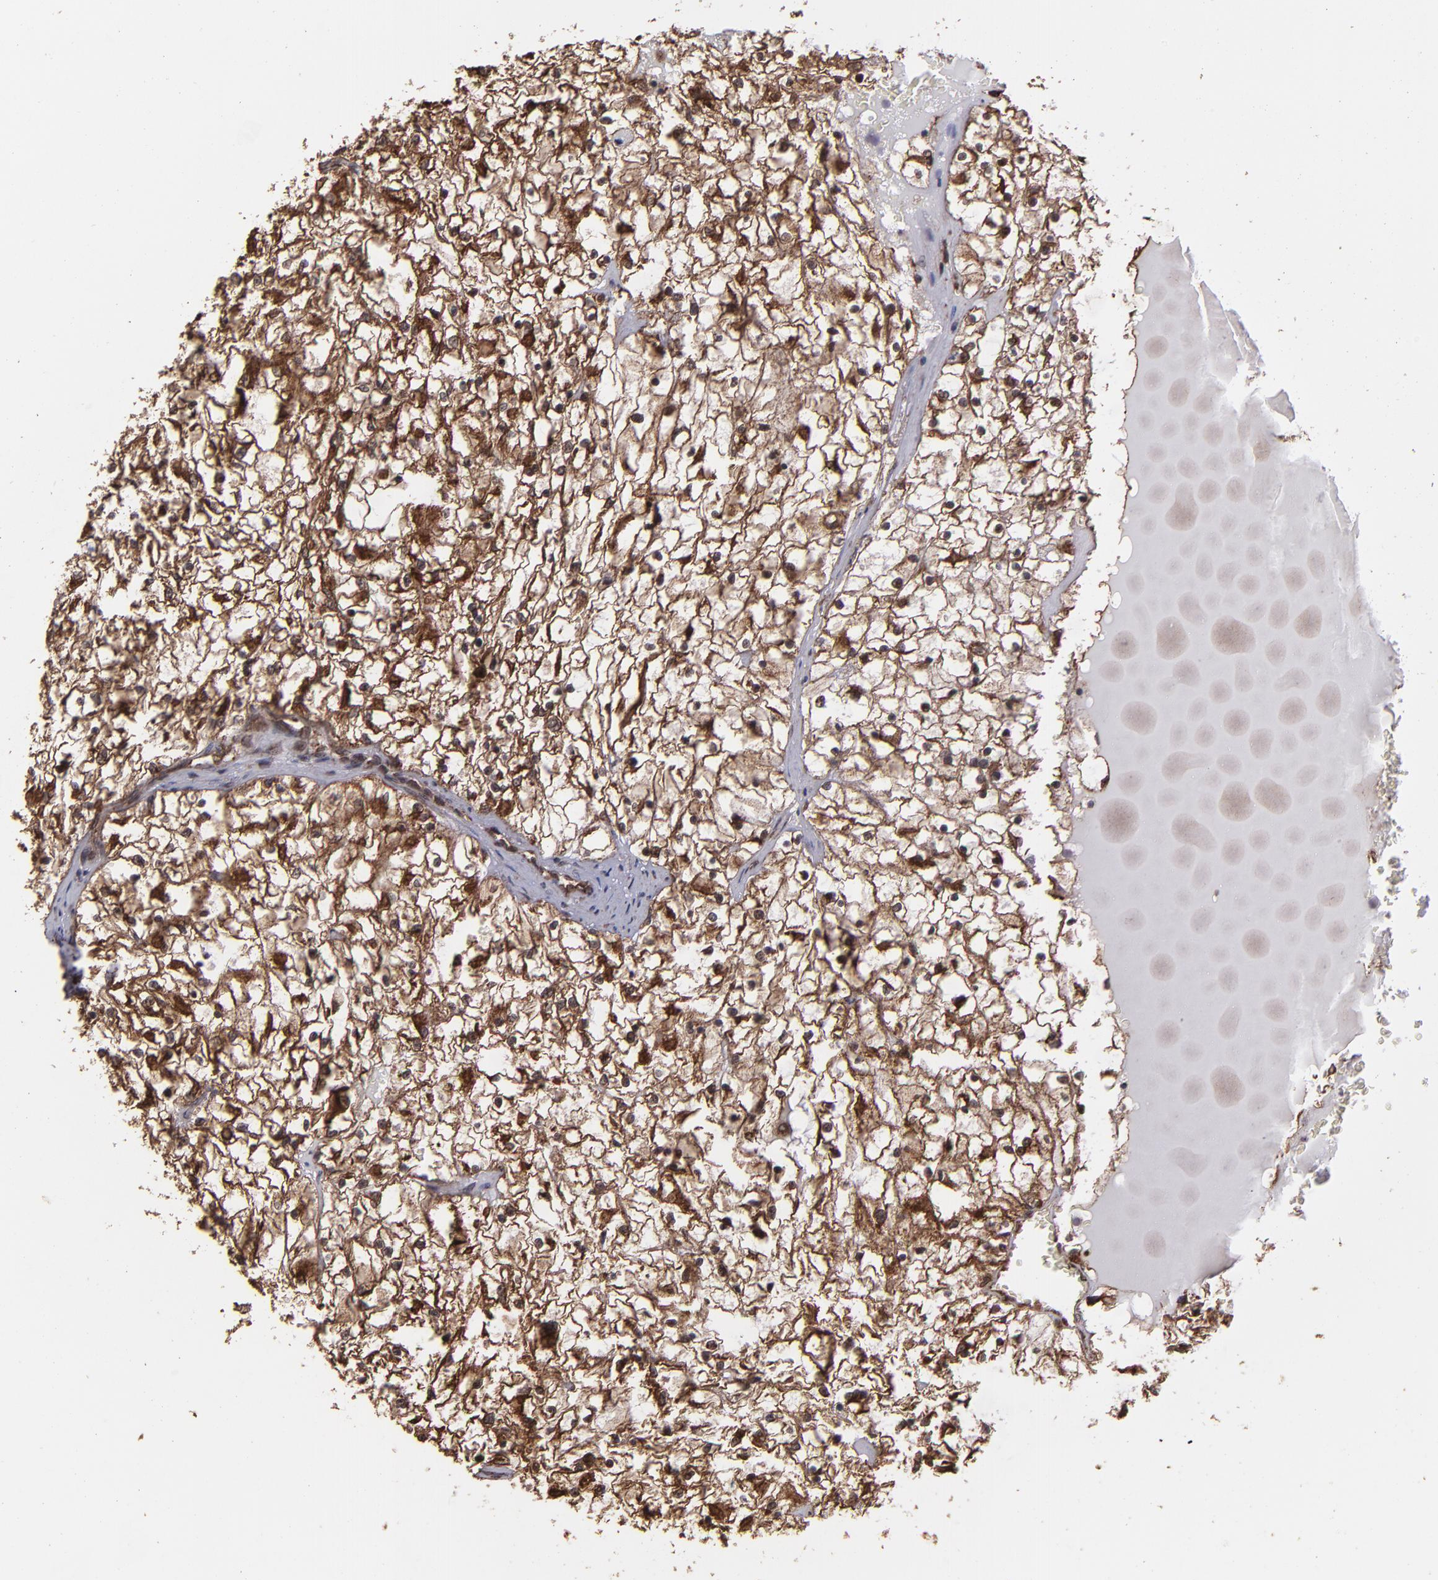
{"staining": {"intensity": "strong", "quantity": ">75%", "location": "cytoplasmic/membranous,nuclear"}, "tissue": "renal cancer", "cell_type": "Tumor cells", "image_type": "cancer", "snomed": [{"axis": "morphology", "description": "Adenocarcinoma, NOS"}, {"axis": "topography", "description": "Kidney"}], "caption": "Tumor cells exhibit high levels of strong cytoplasmic/membranous and nuclear positivity in about >75% of cells in renal cancer. The protein of interest is shown in brown color, while the nuclei are stained blue.", "gene": "EIF4ENIF1", "patient": {"sex": "male", "age": 61}}